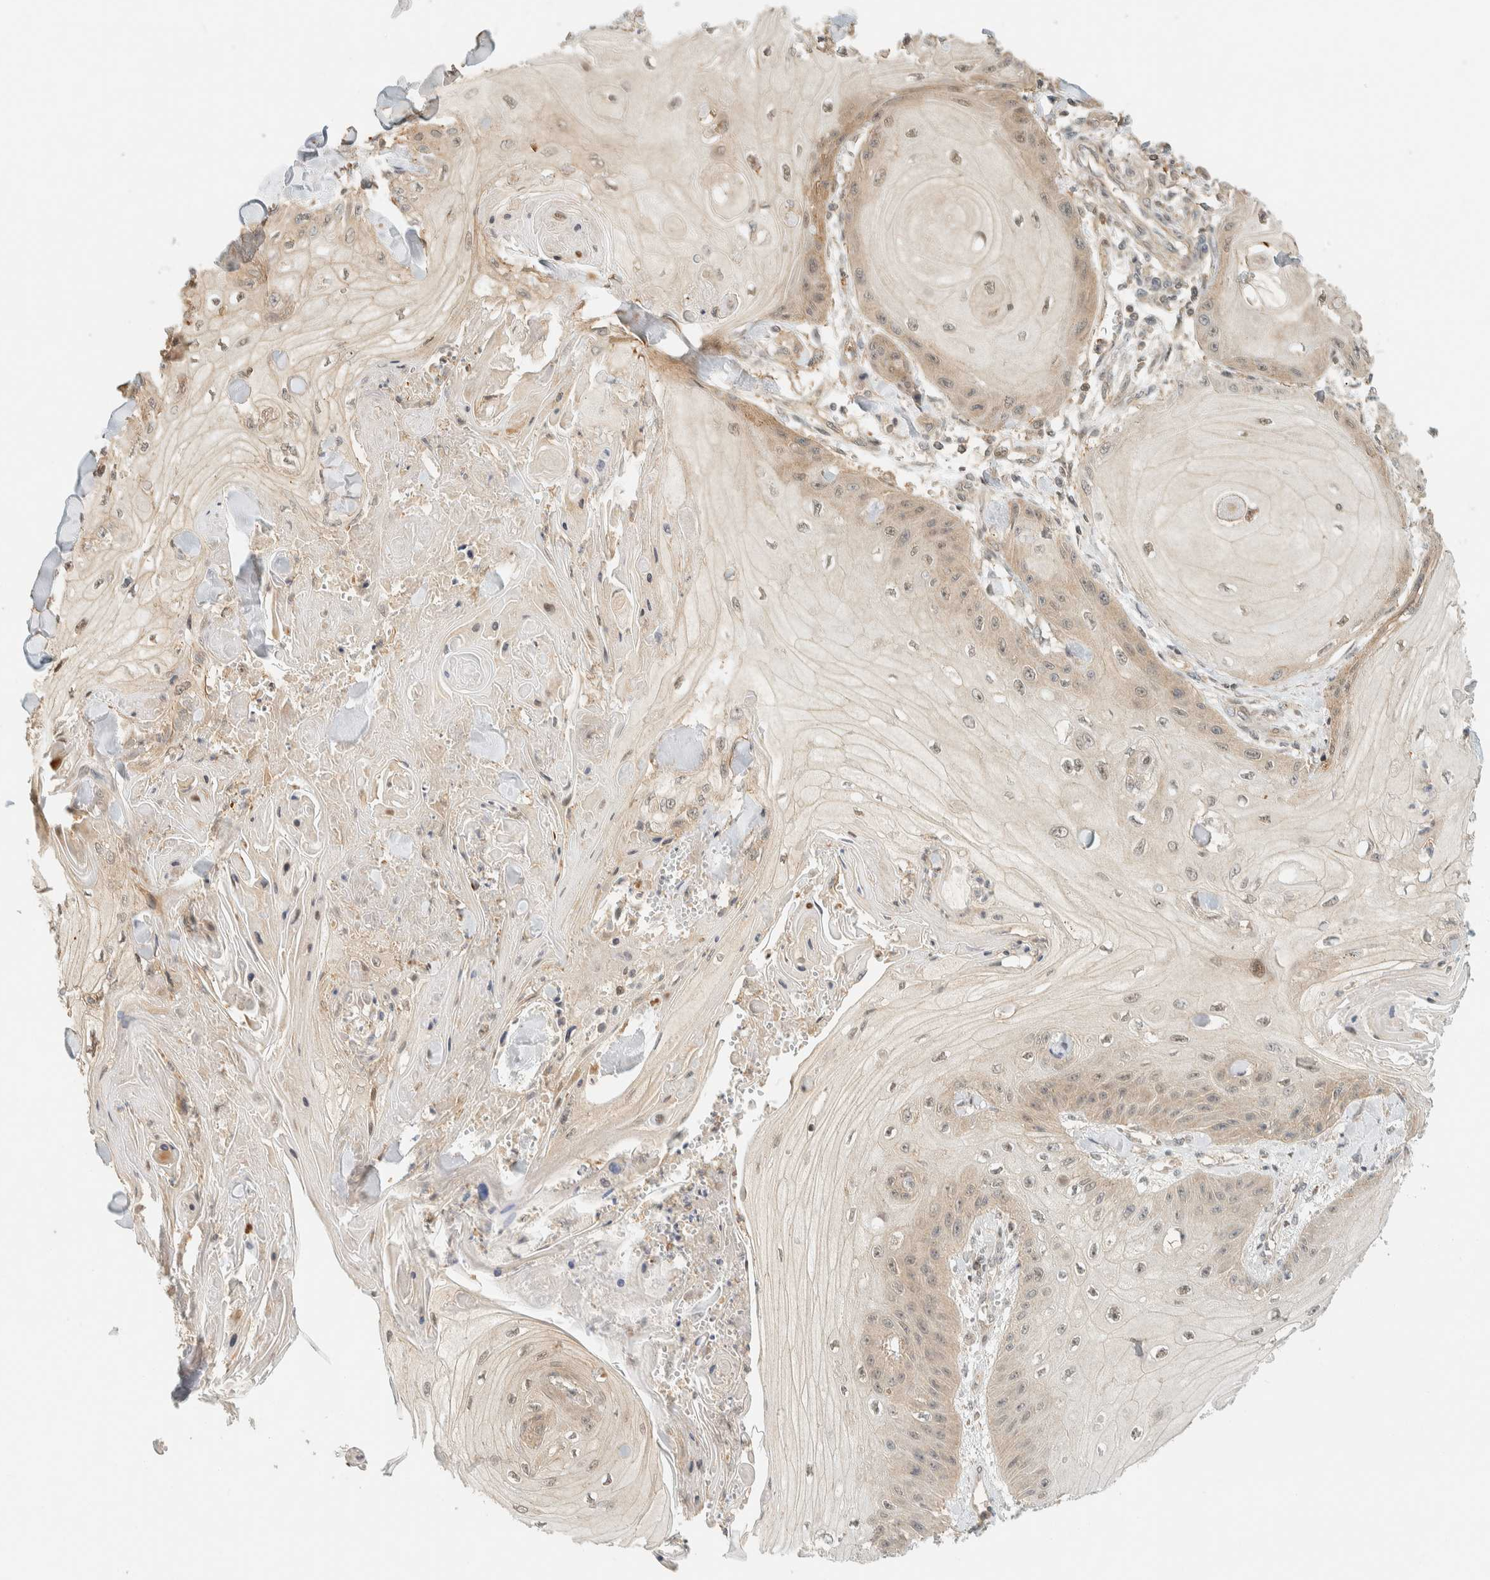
{"staining": {"intensity": "weak", "quantity": "25%-75%", "location": "cytoplasmic/membranous"}, "tissue": "skin cancer", "cell_type": "Tumor cells", "image_type": "cancer", "snomed": [{"axis": "morphology", "description": "Squamous cell carcinoma, NOS"}, {"axis": "topography", "description": "Skin"}], "caption": "DAB immunohistochemical staining of human skin cancer (squamous cell carcinoma) displays weak cytoplasmic/membranous protein staining in about 25%-75% of tumor cells.", "gene": "ARFGEF1", "patient": {"sex": "male", "age": 74}}